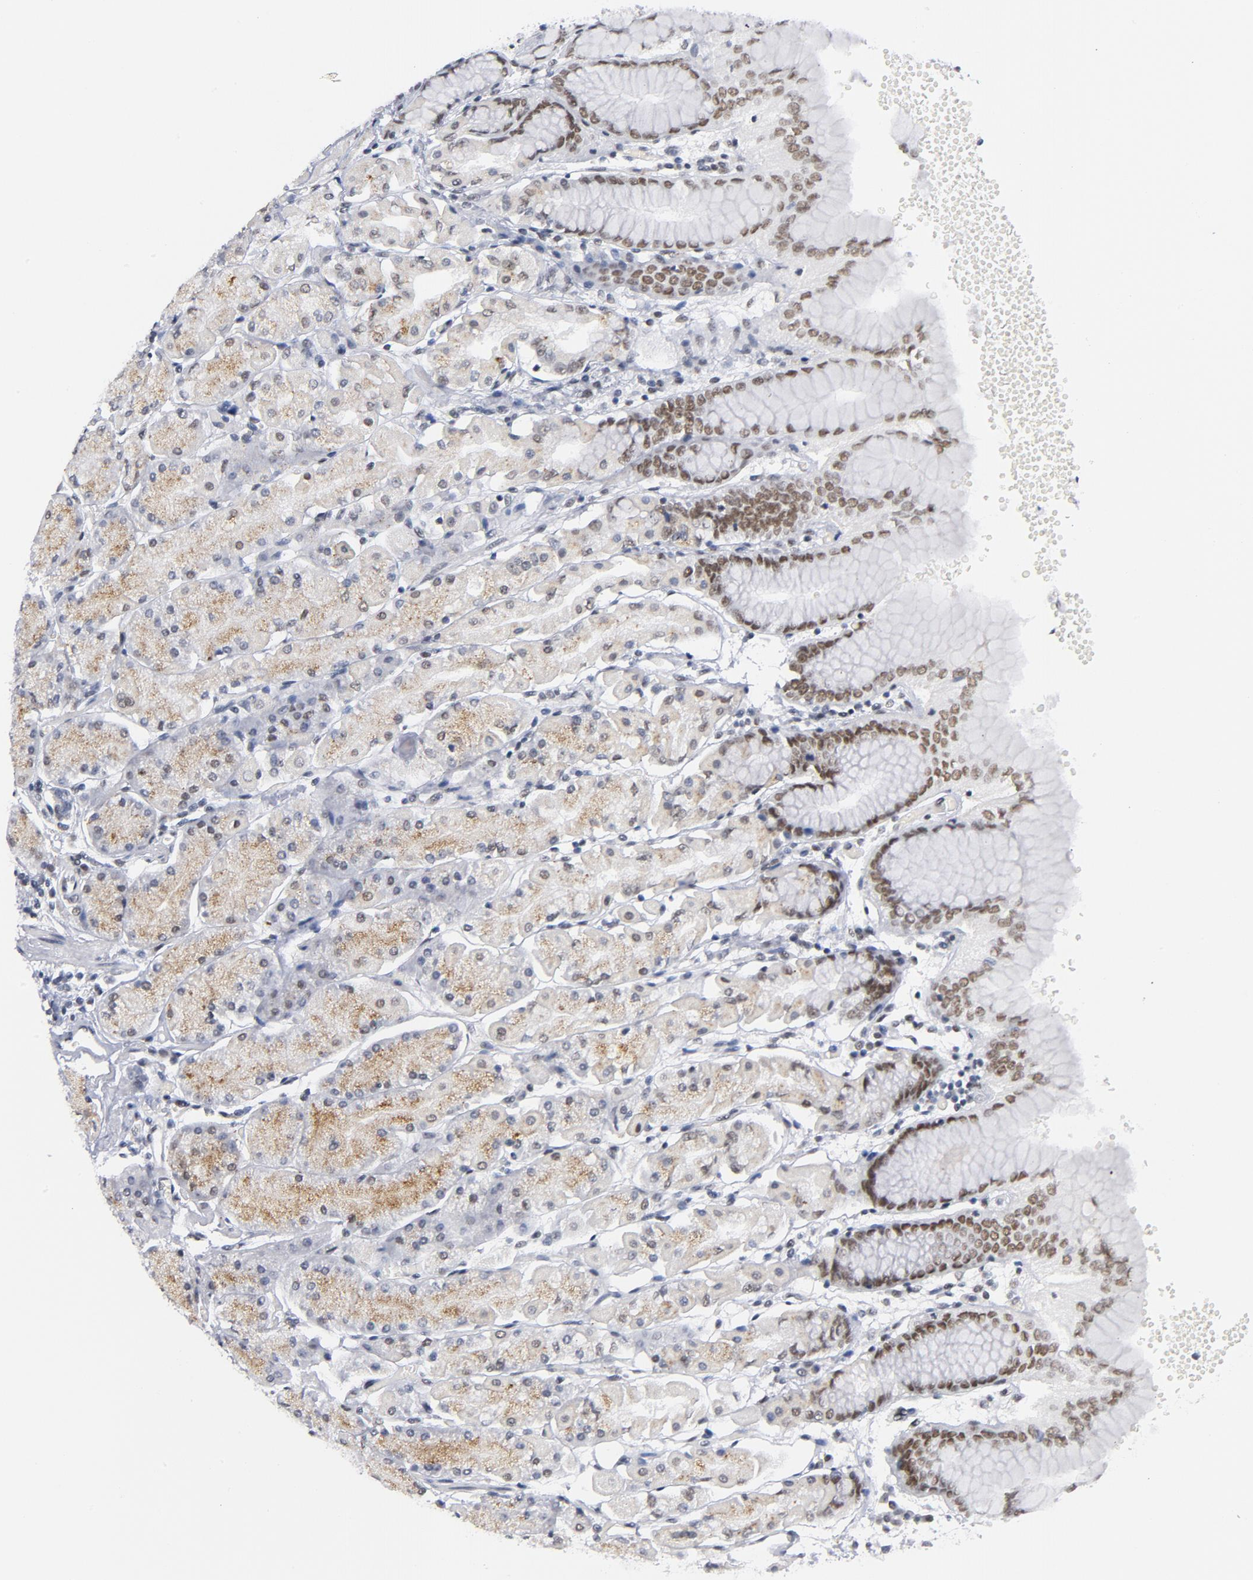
{"staining": {"intensity": "moderate", "quantity": "25%-75%", "location": "cytoplasmic/membranous,nuclear"}, "tissue": "stomach", "cell_type": "Glandular cells", "image_type": "normal", "snomed": [{"axis": "morphology", "description": "Normal tissue, NOS"}, {"axis": "topography", "description": "Stomach, upper"}, {"axis": "topography", "description": "Stomach"}], "caption": "Protein positivity by immunohistochemistry exhibits moderate cytoplasmic/membranous,nuclear positivity in approximately 25%-75% of glandular cells in normal stomach. The protein of interest is stained brown, and the nuclei are stained in blue (DAB (3,3'-diaminobenzidine) IHC with brightfield microscopy, high magnification).", "gene": "BAP1", "patient": {"sex": "male", "age": 76}}